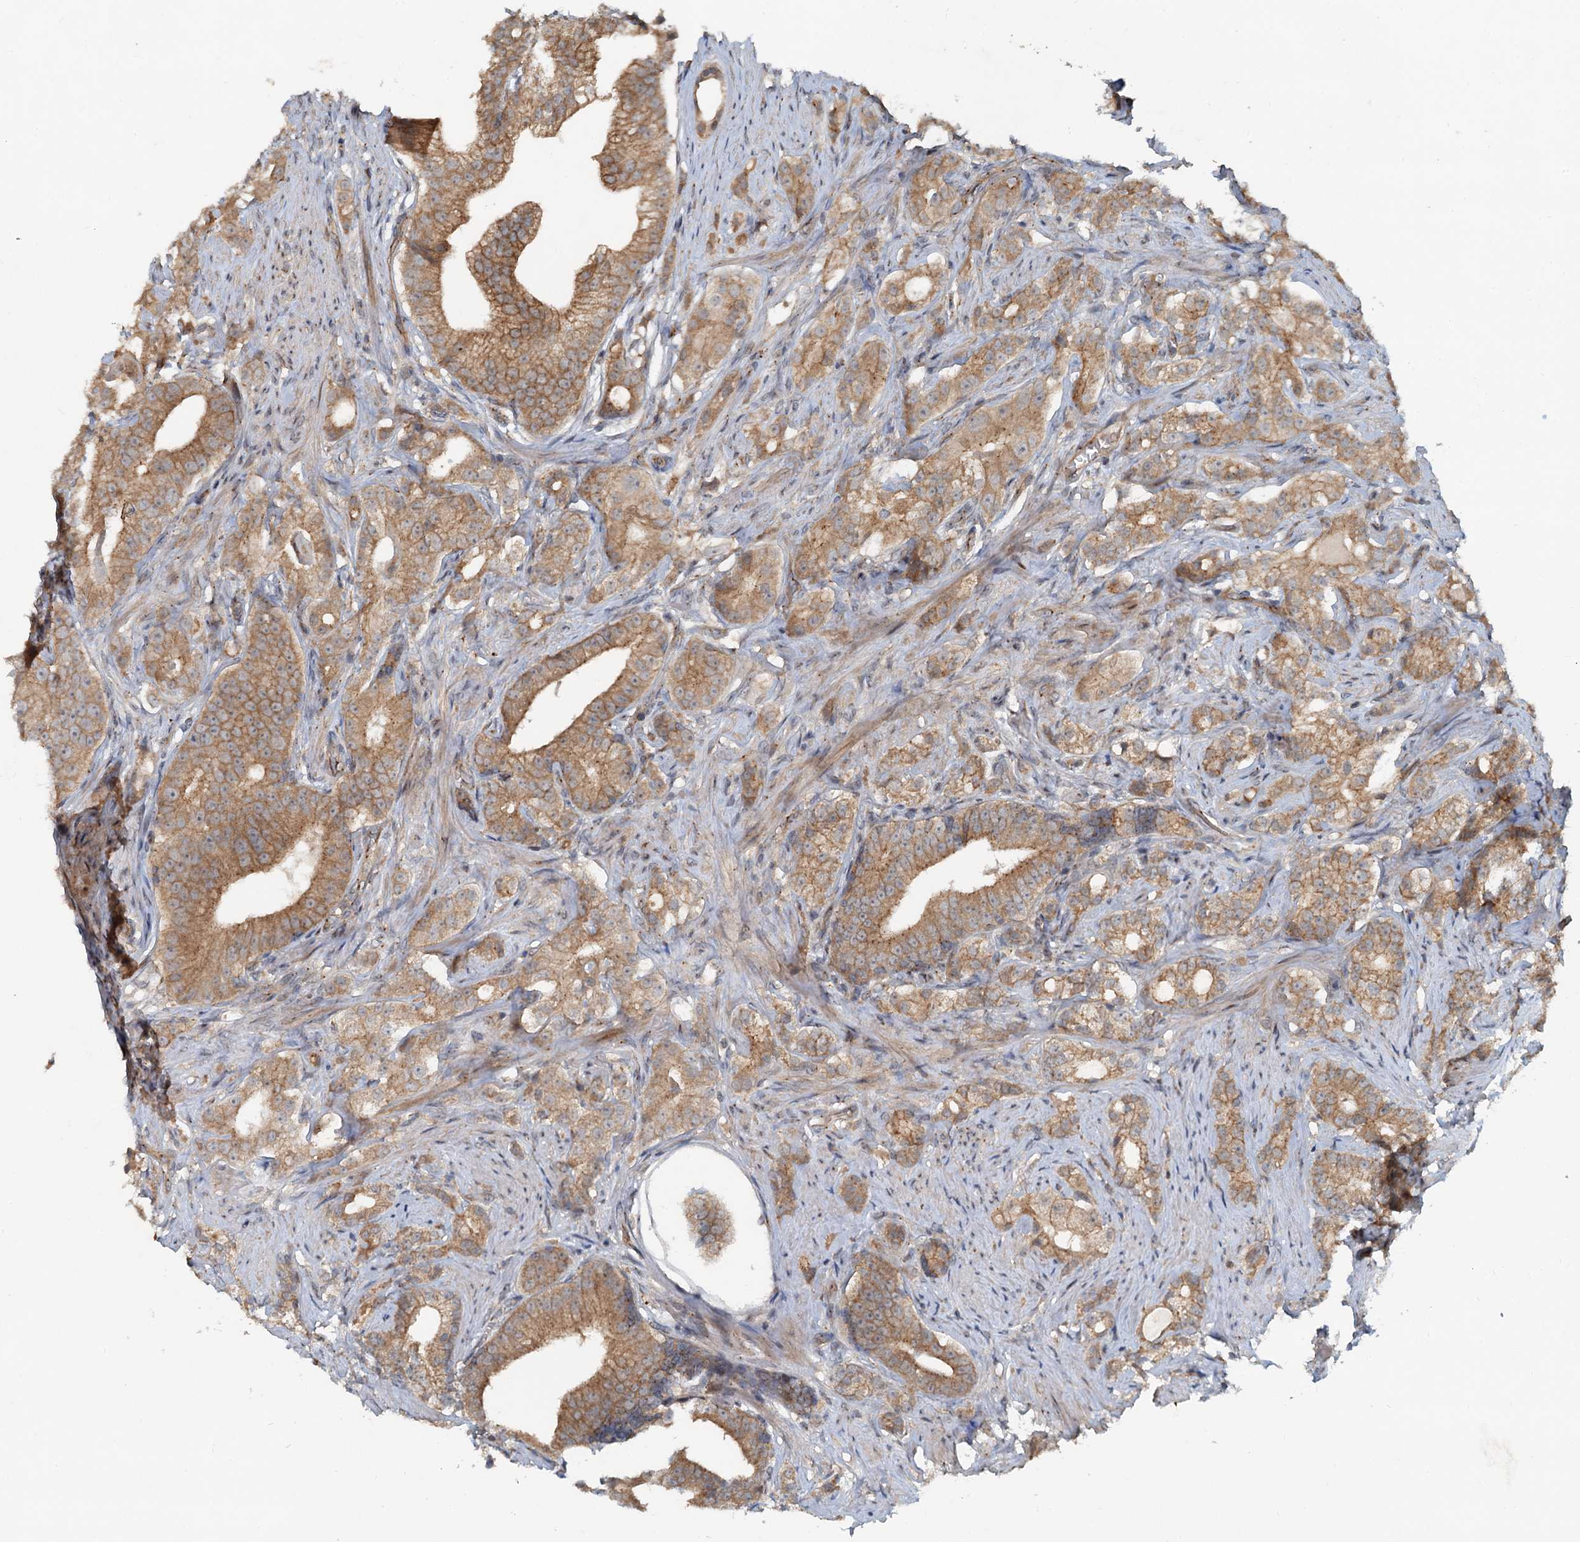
{"staining": {"intensity": "moderate", "quantity": ">75%", "location": "cytoplasmic/membranous"}, "tissue": "prostate cancer", "cell_type": "Tumor cells", "image_type": "cancer", "snomed": [{"axis": "morphology", "description": "Adenocarcinoma, Low grade"}, {"axis": "topography", "description": "Prostate"}], "caption": "Immunohistochemical staining of human prostate cancer (adenocarcinoma (low-grade)) reveals moderate cytoplasmic/membranous protein expression in about >75% of tumor cells.", "gene": "CEP68", "patient": {"sex": "male", "age": 71}}